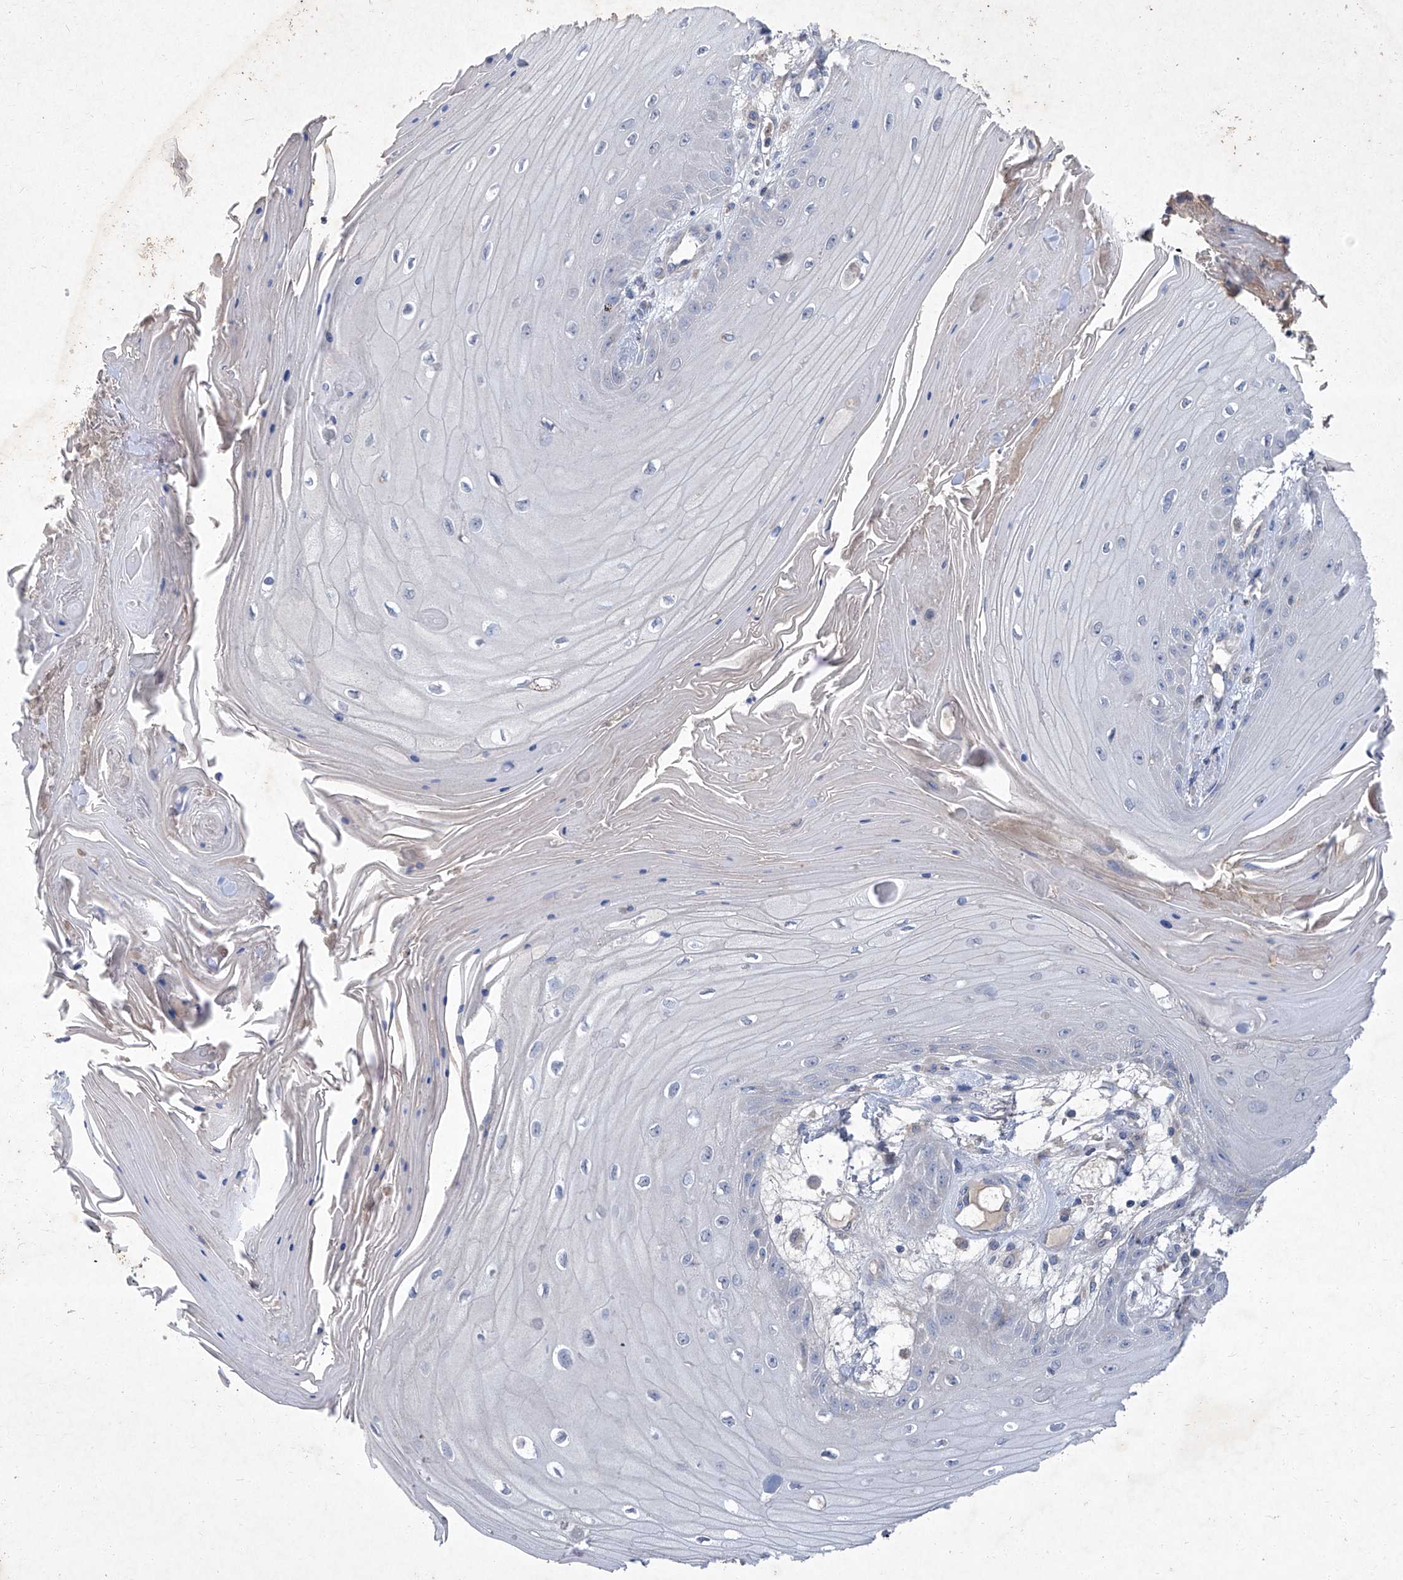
{"staining": {"intensity": "negative", "quantity": "none", "location": "none"}, "tissue": "skin cancer", "cell_type": "Tumor cells", "image_type": "cancer", "snomed": [{"axis": "morphology", "description": "Squamous cell carcinoma, NOS"}, {"axis": "topography", "description": "Skin"}], "caption": "DAB immunohistochemical staining of skin squamous cell carcinoma displays no significant expression in tumor cells.", "gene": "SBK2", "patient": {"sex": "male", "age": 74}}